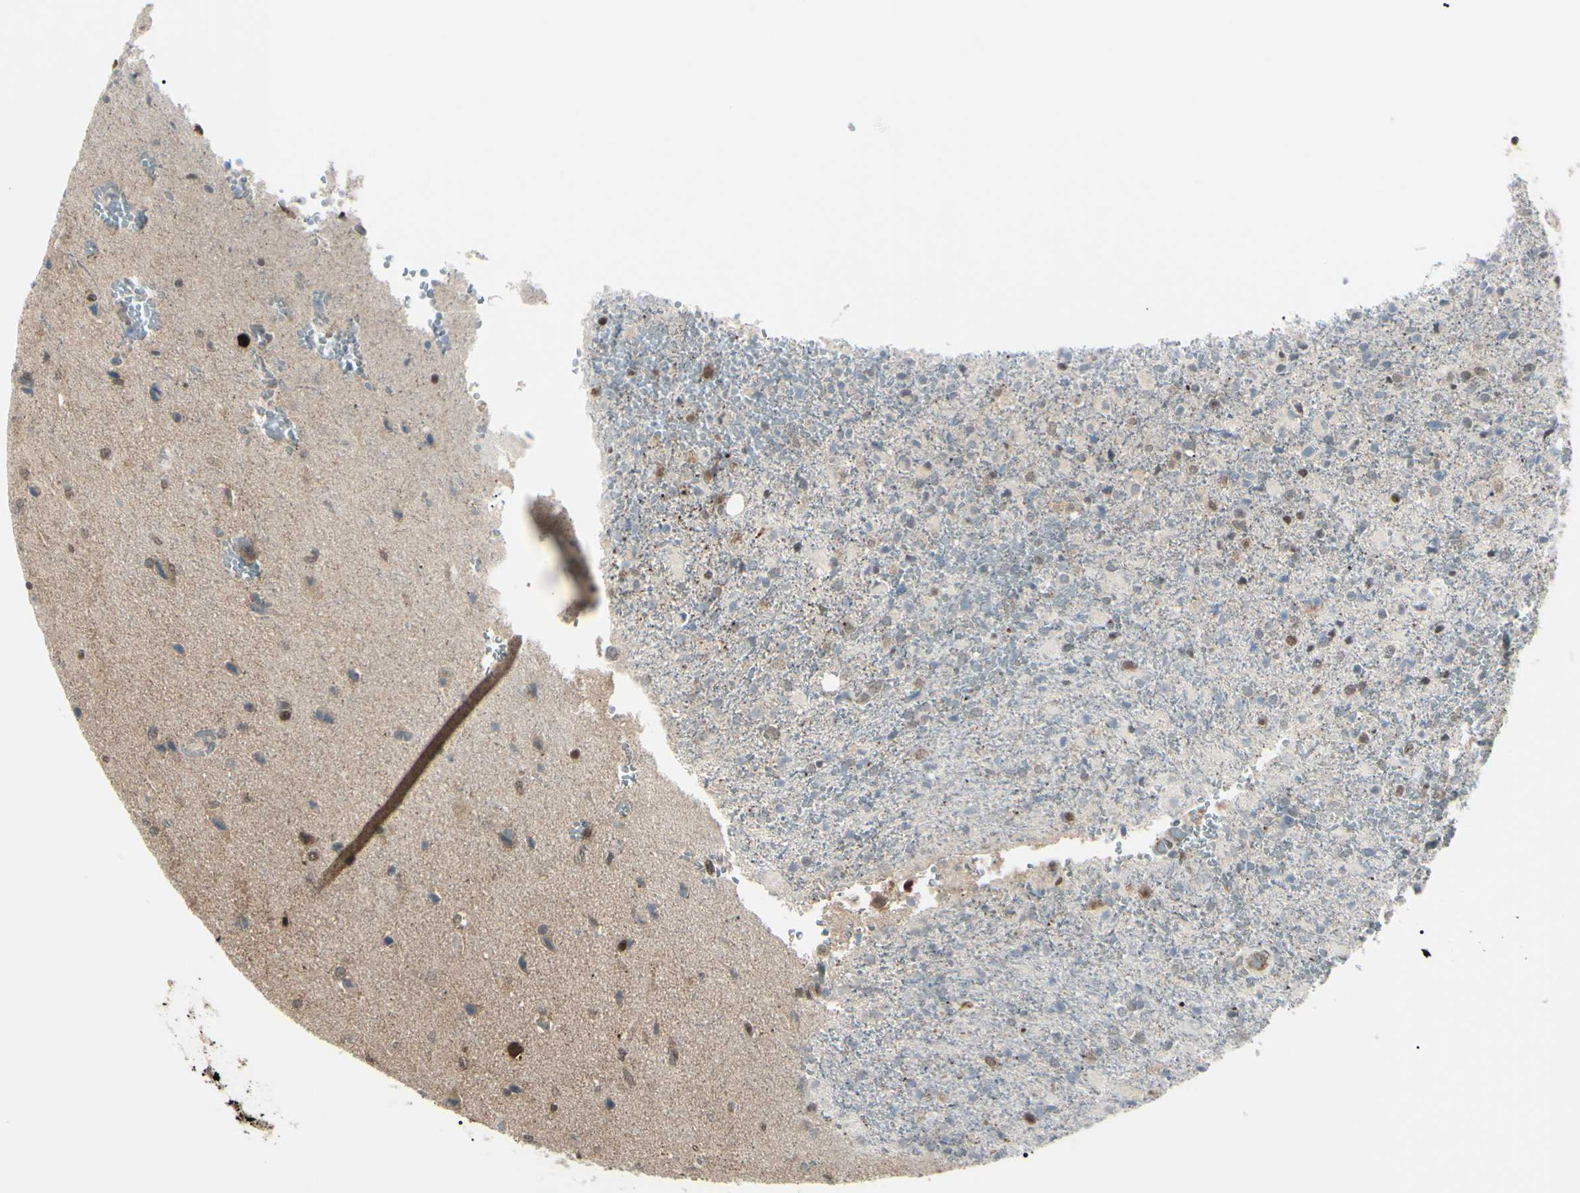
{"staining": {"intensity": "moderate", "quantity": "<25%", "location": "cytoplasmic/membranous"}, "tissue": "glioma", "cell_type": "Tumor cells", "image_type": "cancer", "snomed": [{"axis": "morphology", "description": "Glioma, malignant, High grade"}, {"axis": "topography", "description": "Brain"}], "caption": "A photomicrograph of malignant glioma (high-grade) stained for a protein shows moderate cytoplasmic/membranous brown staining in tumor cells.", "gene": "PGK1", "patient": {"sex": "male", "age": 71}}